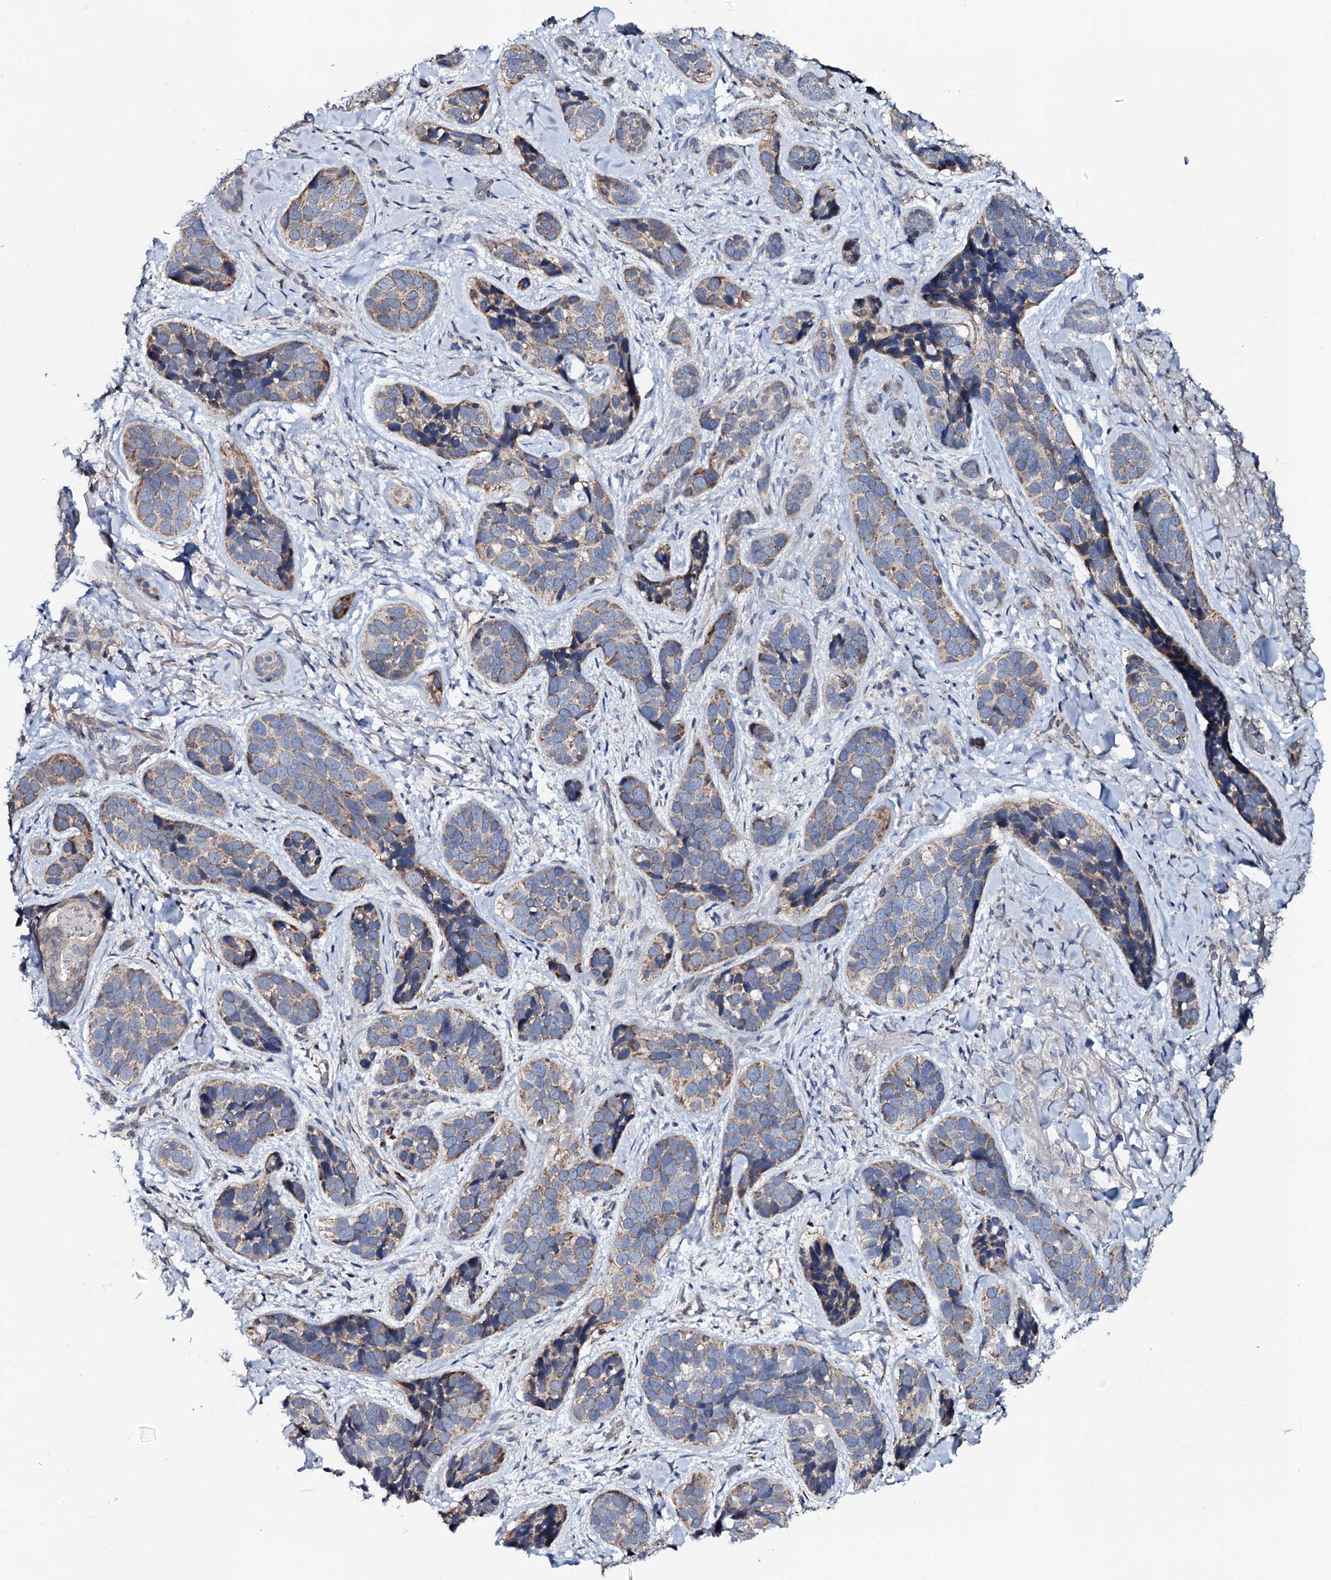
{"staining": {"intensity": "moderate", "quantity": "25%-75%", "location": "cytoplasmic/membranous"}, "tissue": "skin cancer", "cell_type": "Tumor cells", "image_type": "cancer", "snomed": [{"axis": "morphology", "description": "Basal cell carcinoma"}, {"axis": "topography", "description": "Skin"}], "caption": "Human skin basal cell carcinoma stained with a protein marker reveals moderate staining in tumor cells.", "gene": "PPP1R3D", "patient": {"sex": "male", "age": 71}}